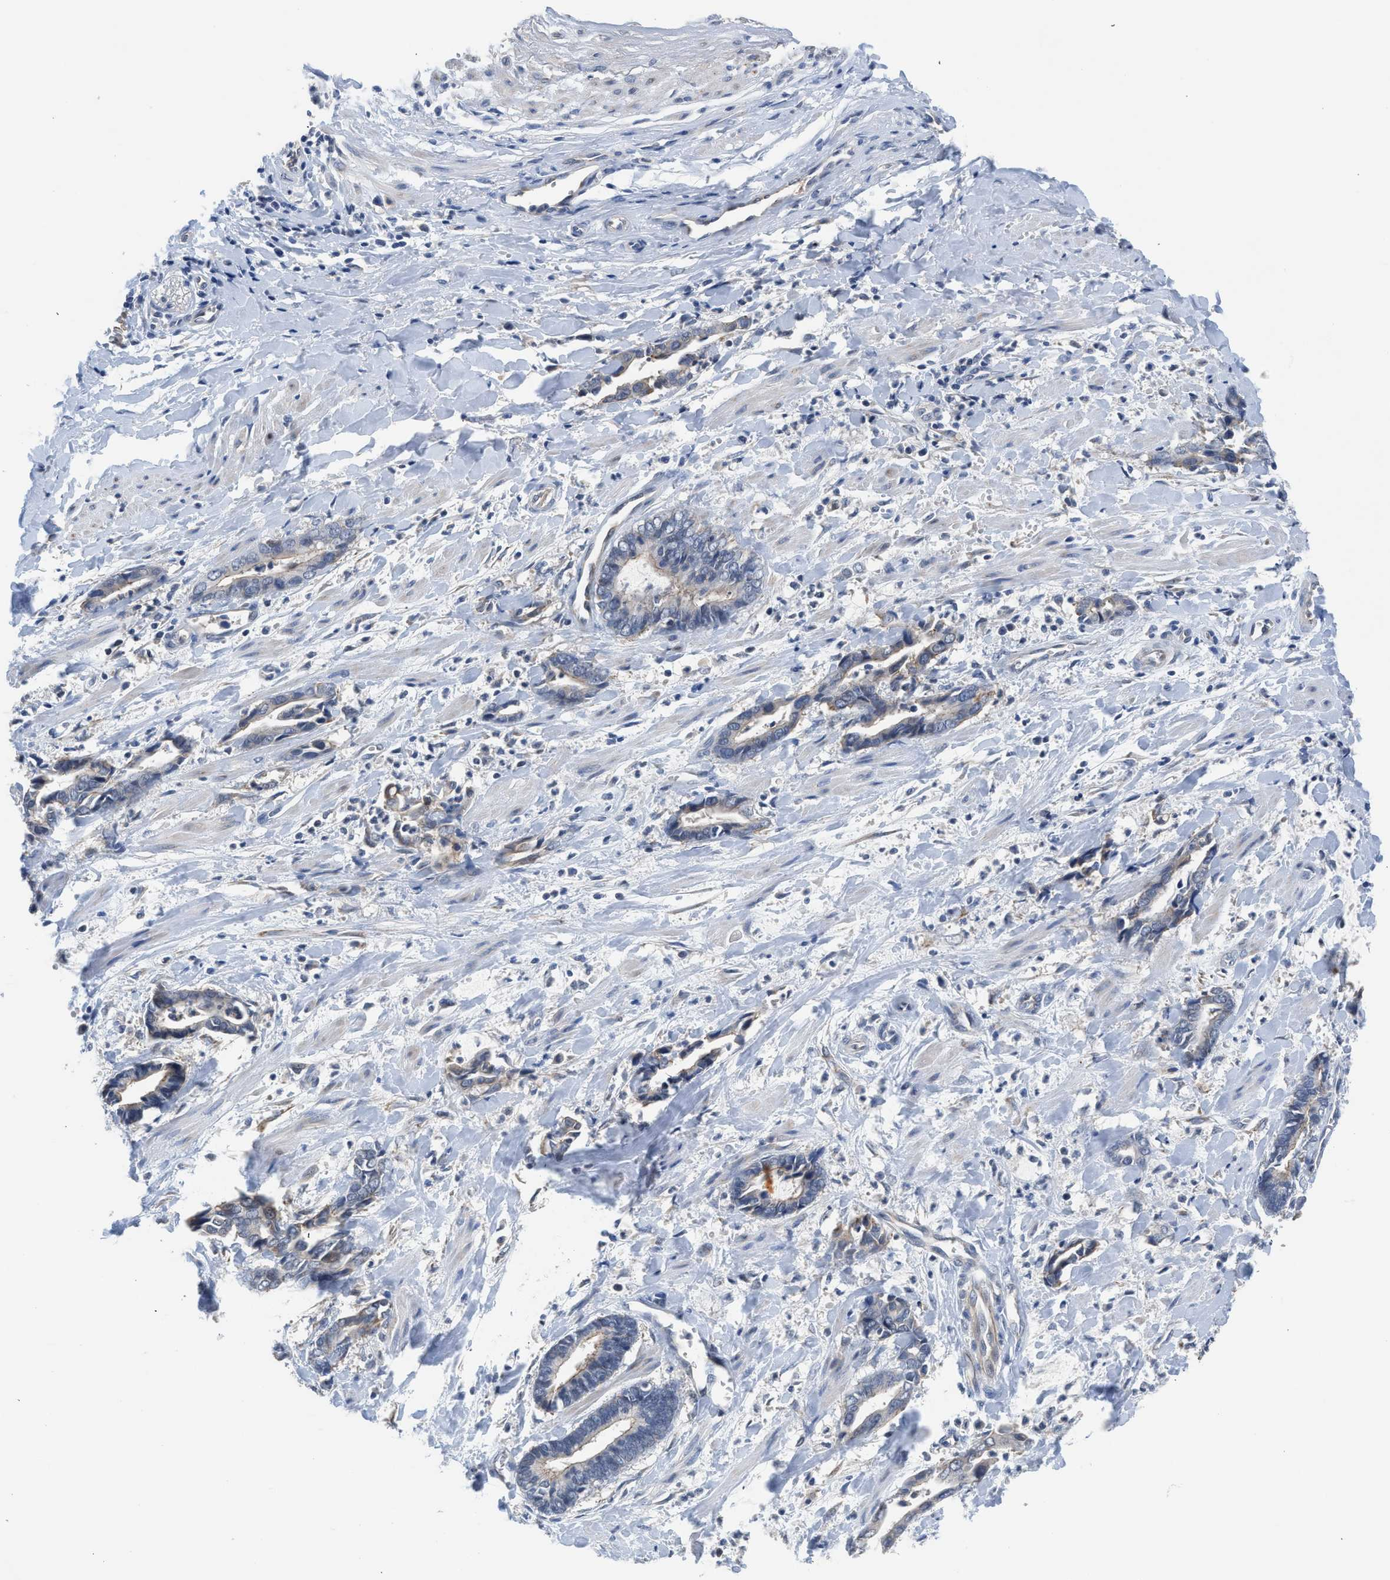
{"staining": {"intensity": "weak", "quantity": "<25%", "location": "cytoplasmic/membranous"}, "tissue": "cervical cancer", "cell_type": "Tumor cells", "image_type": "cancer", "snomed": [{"axis": "morphology", "description": "Adenocarcinoma, NOS"}, {"axis": "topography", "description": "Cervix"}], "caption": "The immunohistochemistry (IHC) micrograph has no significant expression in tumor cells of cervical cancer tissue. Brightfield microscopy of immunohistochemistry stained with DAB (brown) and hematoxylin (blue), captured at high magnification.", "gene": "CSF3R", "patient": {"sex": "female", "age": 44}}